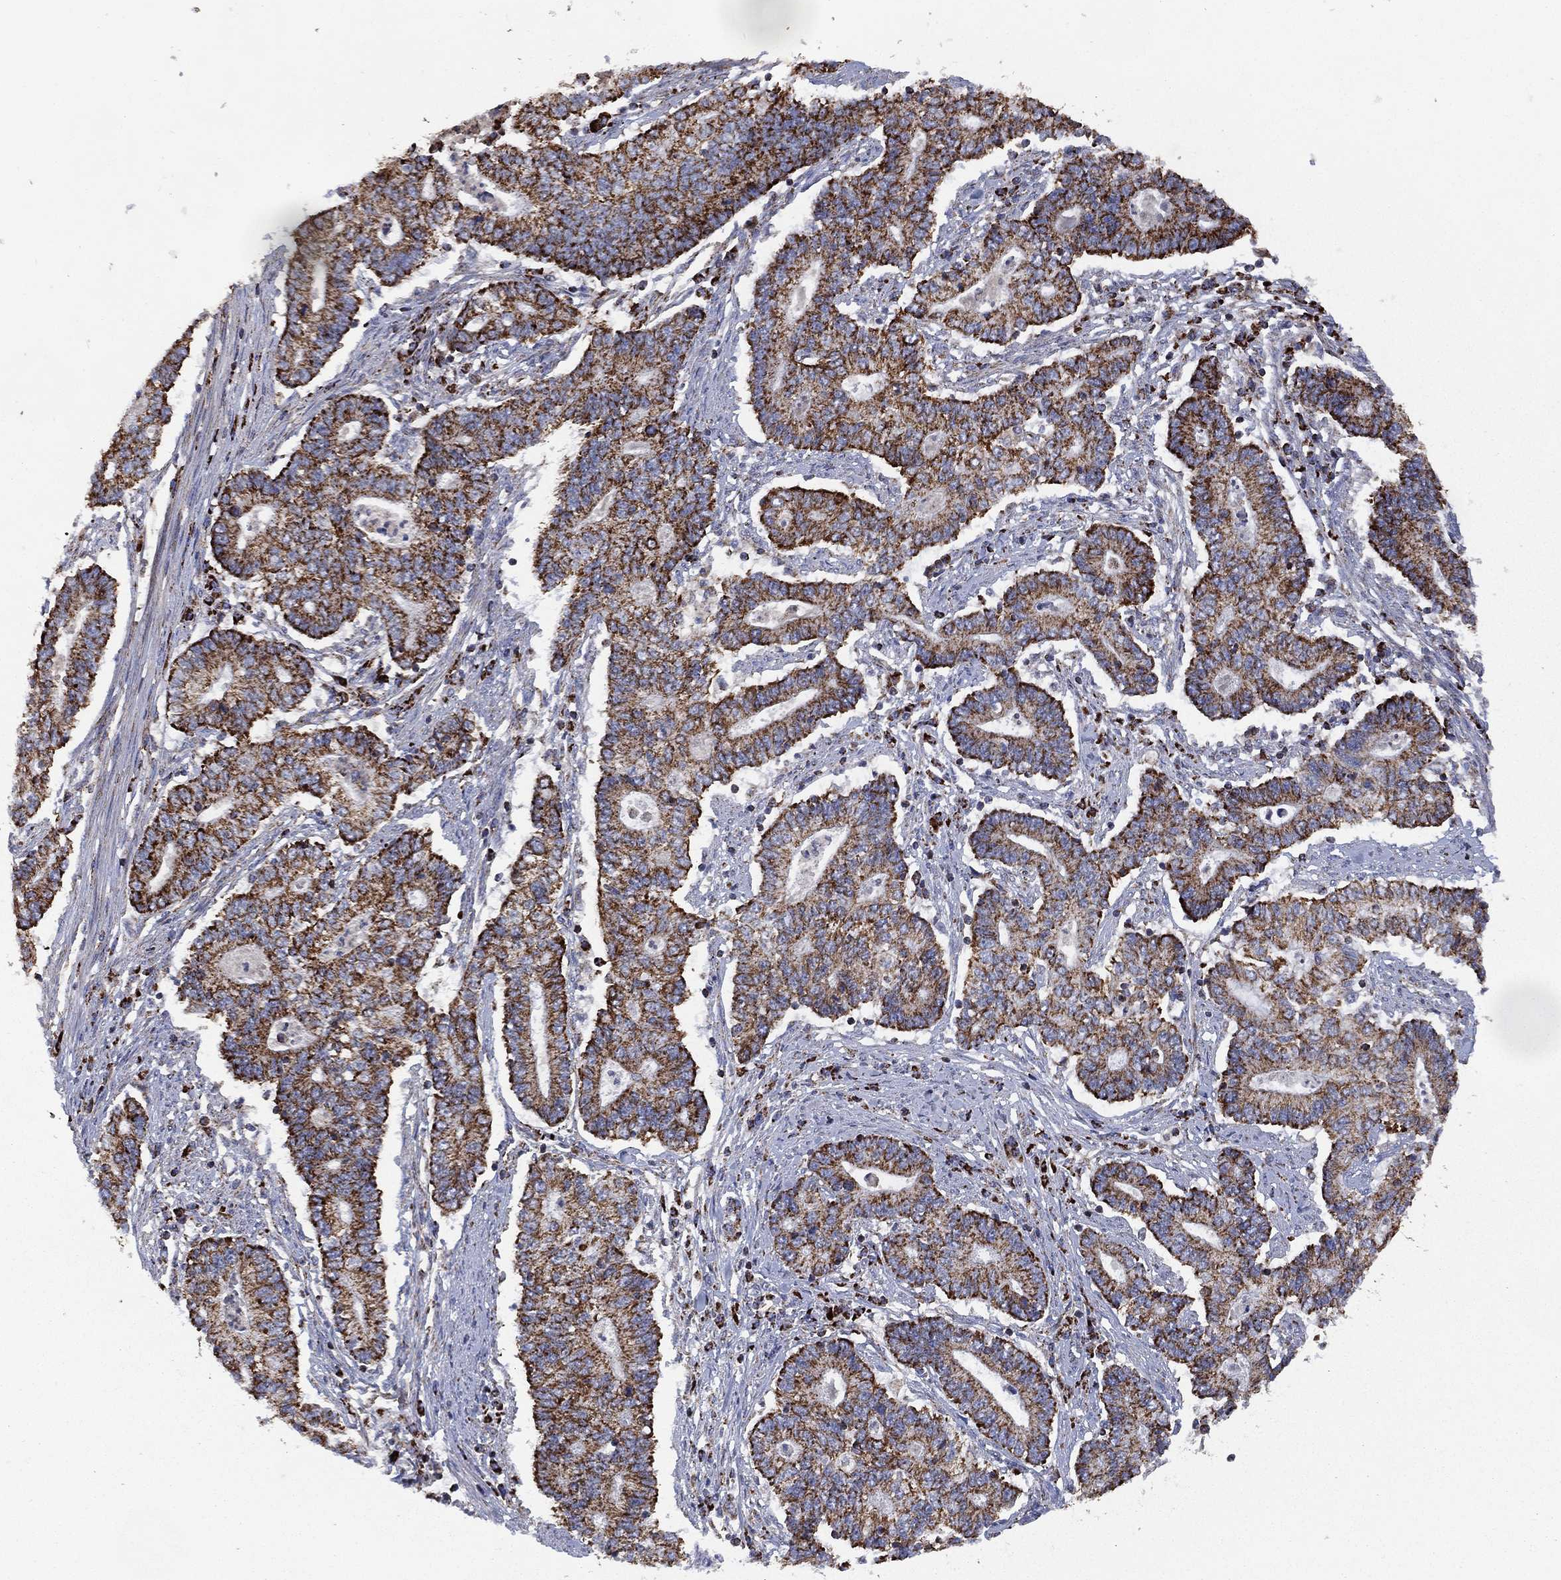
{"staining": {"intensity": "strong", "quantity": ">75%", "location": "cytoplasmic/membranous"}, "tissue": "endometrial cancer", "cell_type": "Tumor cells", "image_type": "cancer", "snomed": [{"axis": "morphology", "description": "Adenocarcinoma, NOS"}, {"axis": "topography", "description": "Uterus"}, {"axis": "topography", "description": "Endometrium"}], "caption": "The photomicrograph reveals a brown stain indicating the presence of a protein in the cytoplasmic/membranous of tumor cells in endometrial cancer.", "gene": "PPP2R5A", "patient": {"sex": "female", "age": 54}}